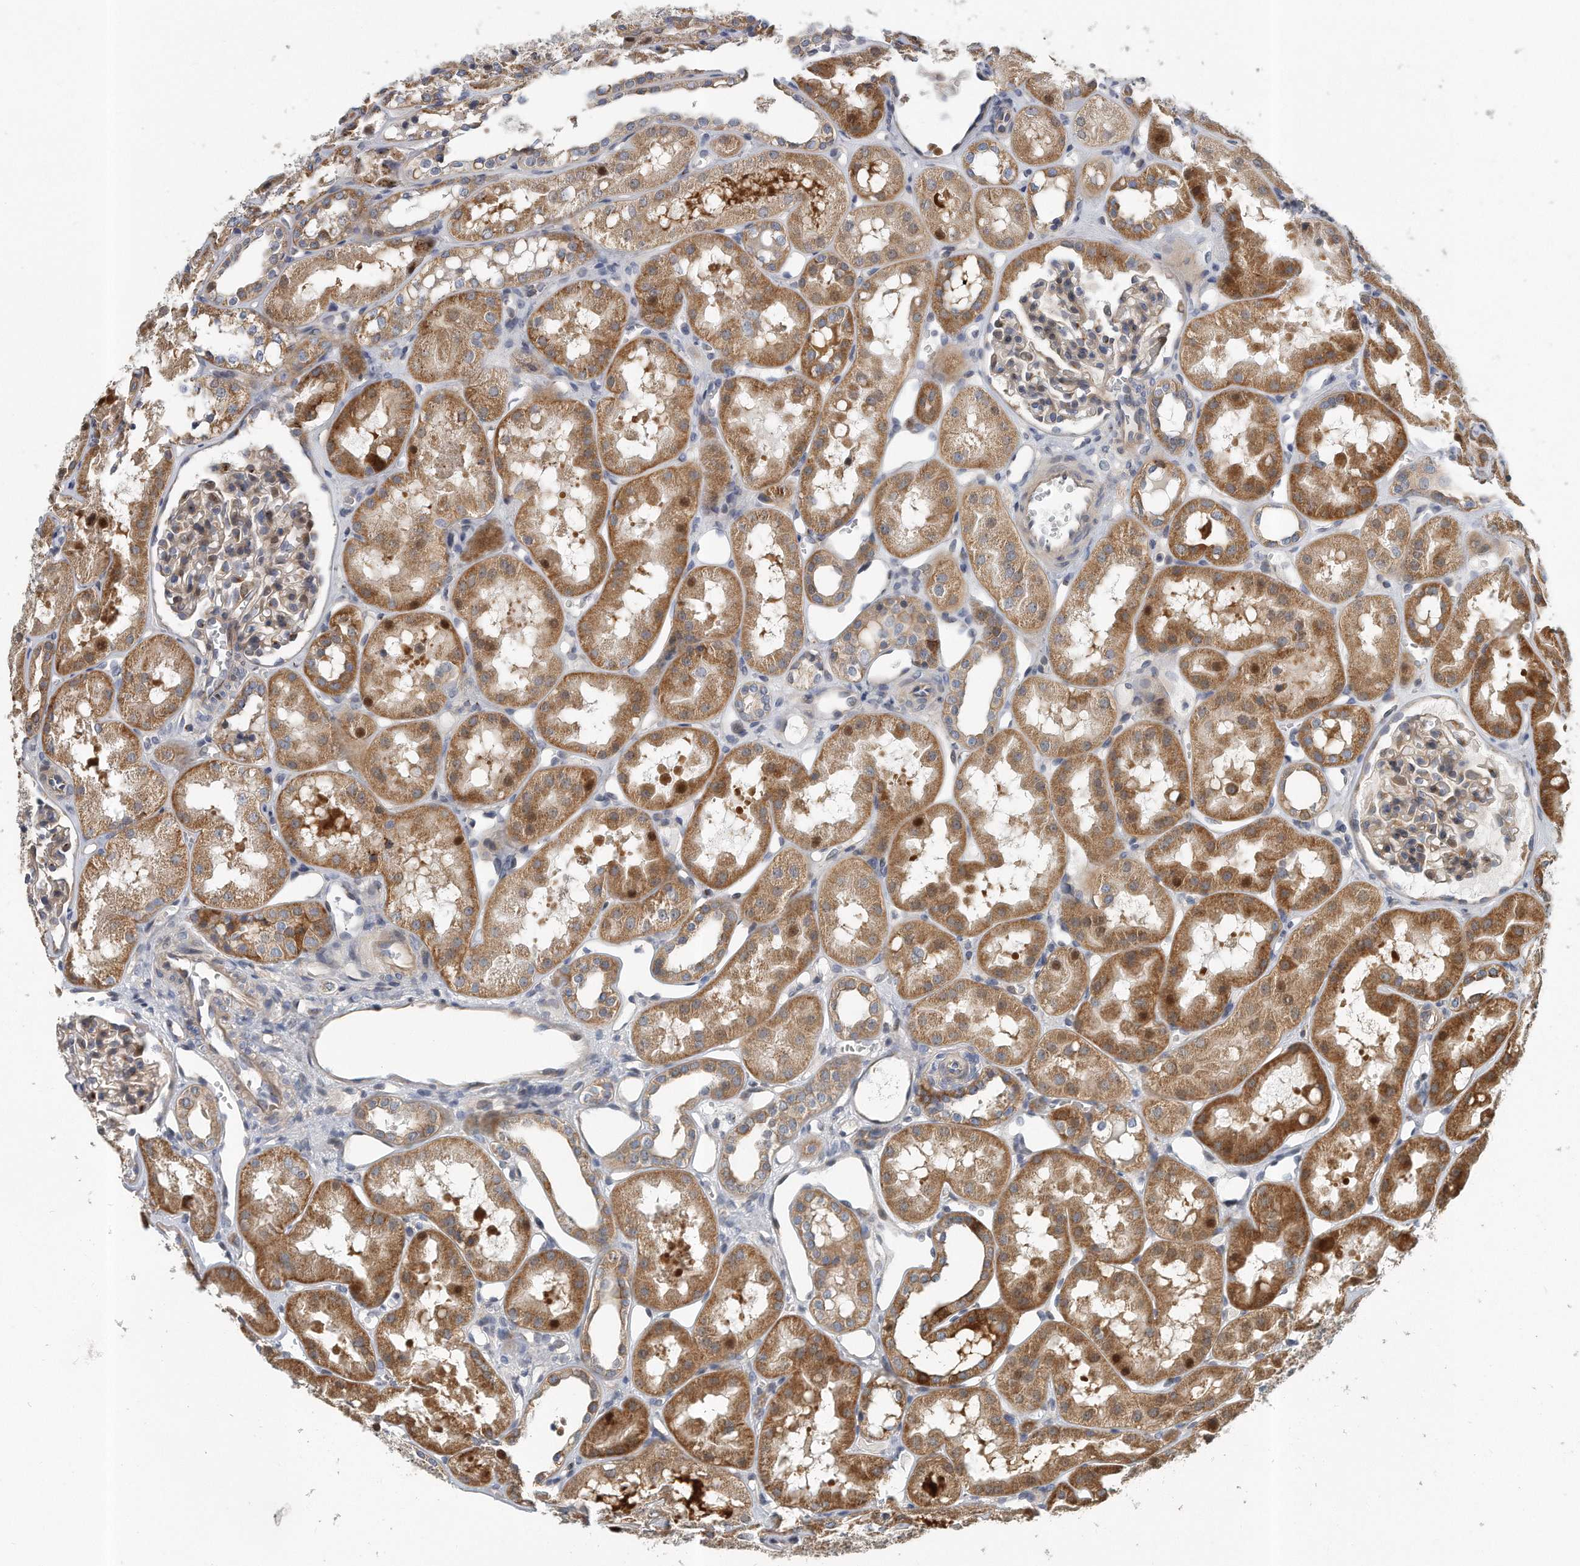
{"staining": {"intensity": "moderate", "quantity": "25%-75%", "location": "cytoplasmic/membranous,nuclear"}, "tissue": "kidney", "cell_type": "Cells in glomeruli", "image_type": "normal", "snomed": [{"axis": "morphology", "description": "Normal tissue, NOS"}, {"axis": "topography", "description": "Kidney"}], "caption": "This is a photomicrograph of immunohistochemistry (IHC) staining of benign kidney, which shows moderate positivity in the cytoplasmic/membranous,nuclear of cells in glomeruli.", "gene": "PCDH8", "patient": {"sex": "male", "age": 16}}